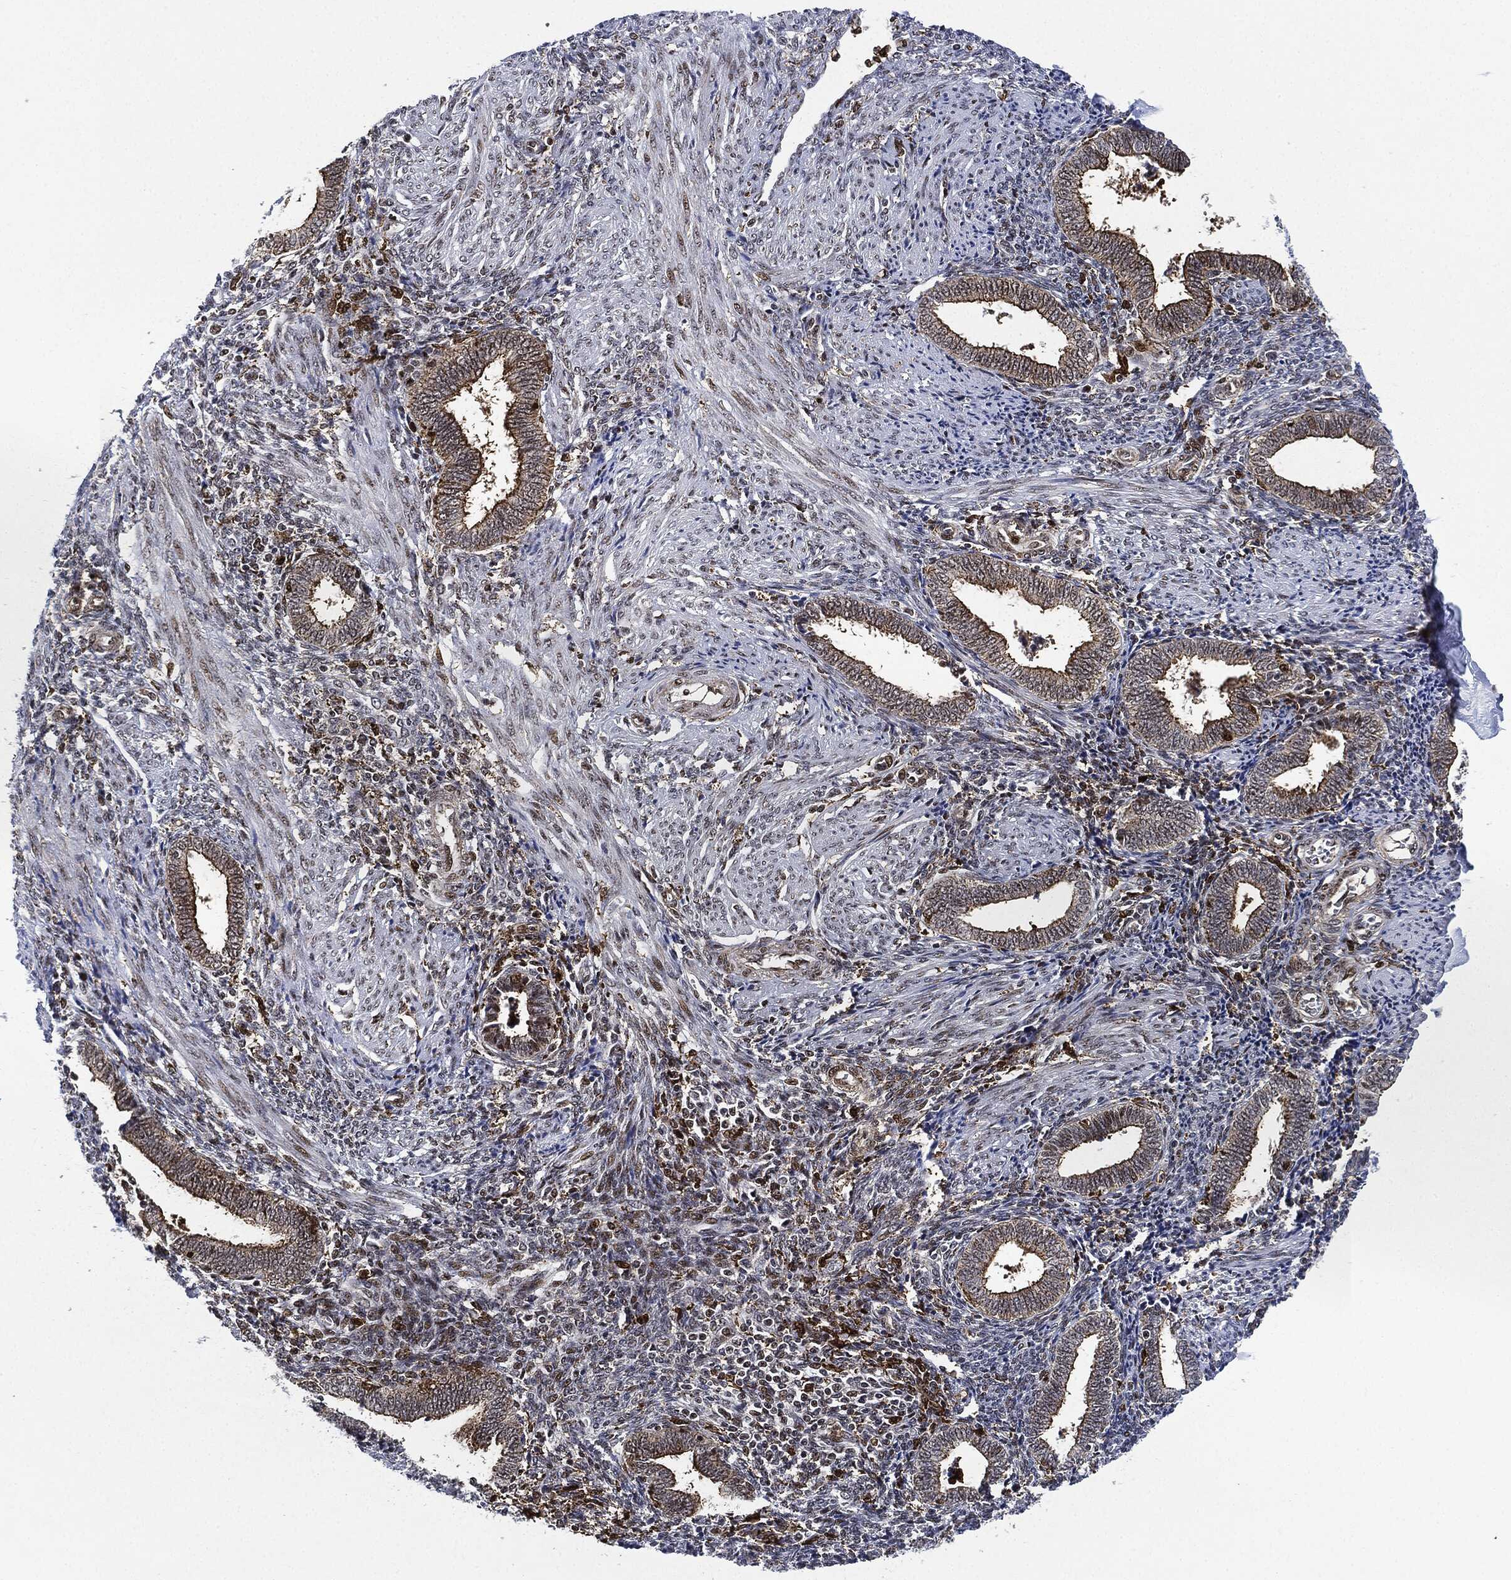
{"staining": {"intensity": "negative", "quantity": "none", "location": "none"}, "tissue": "endometrium", "cell_type": "Cells in endometrial stroma", "image_type": "normal", "snomed": [{"axis": "morphology", "description": "Normal tissue, NOS"}, {"axis": "topography", "description": "Endometrium"}], "caption": "DAB immunohistochemical staining of benign endometrium reveals no significant positivity in cells in endometrial stroma. (DAB (3,3'-diaminobenzidine) immunohistochemistry (IHC) visualized using brightfield microscopy, high magnification).", "gene": "NANOS3", "patient": {"sex": "female", "age": 42}}